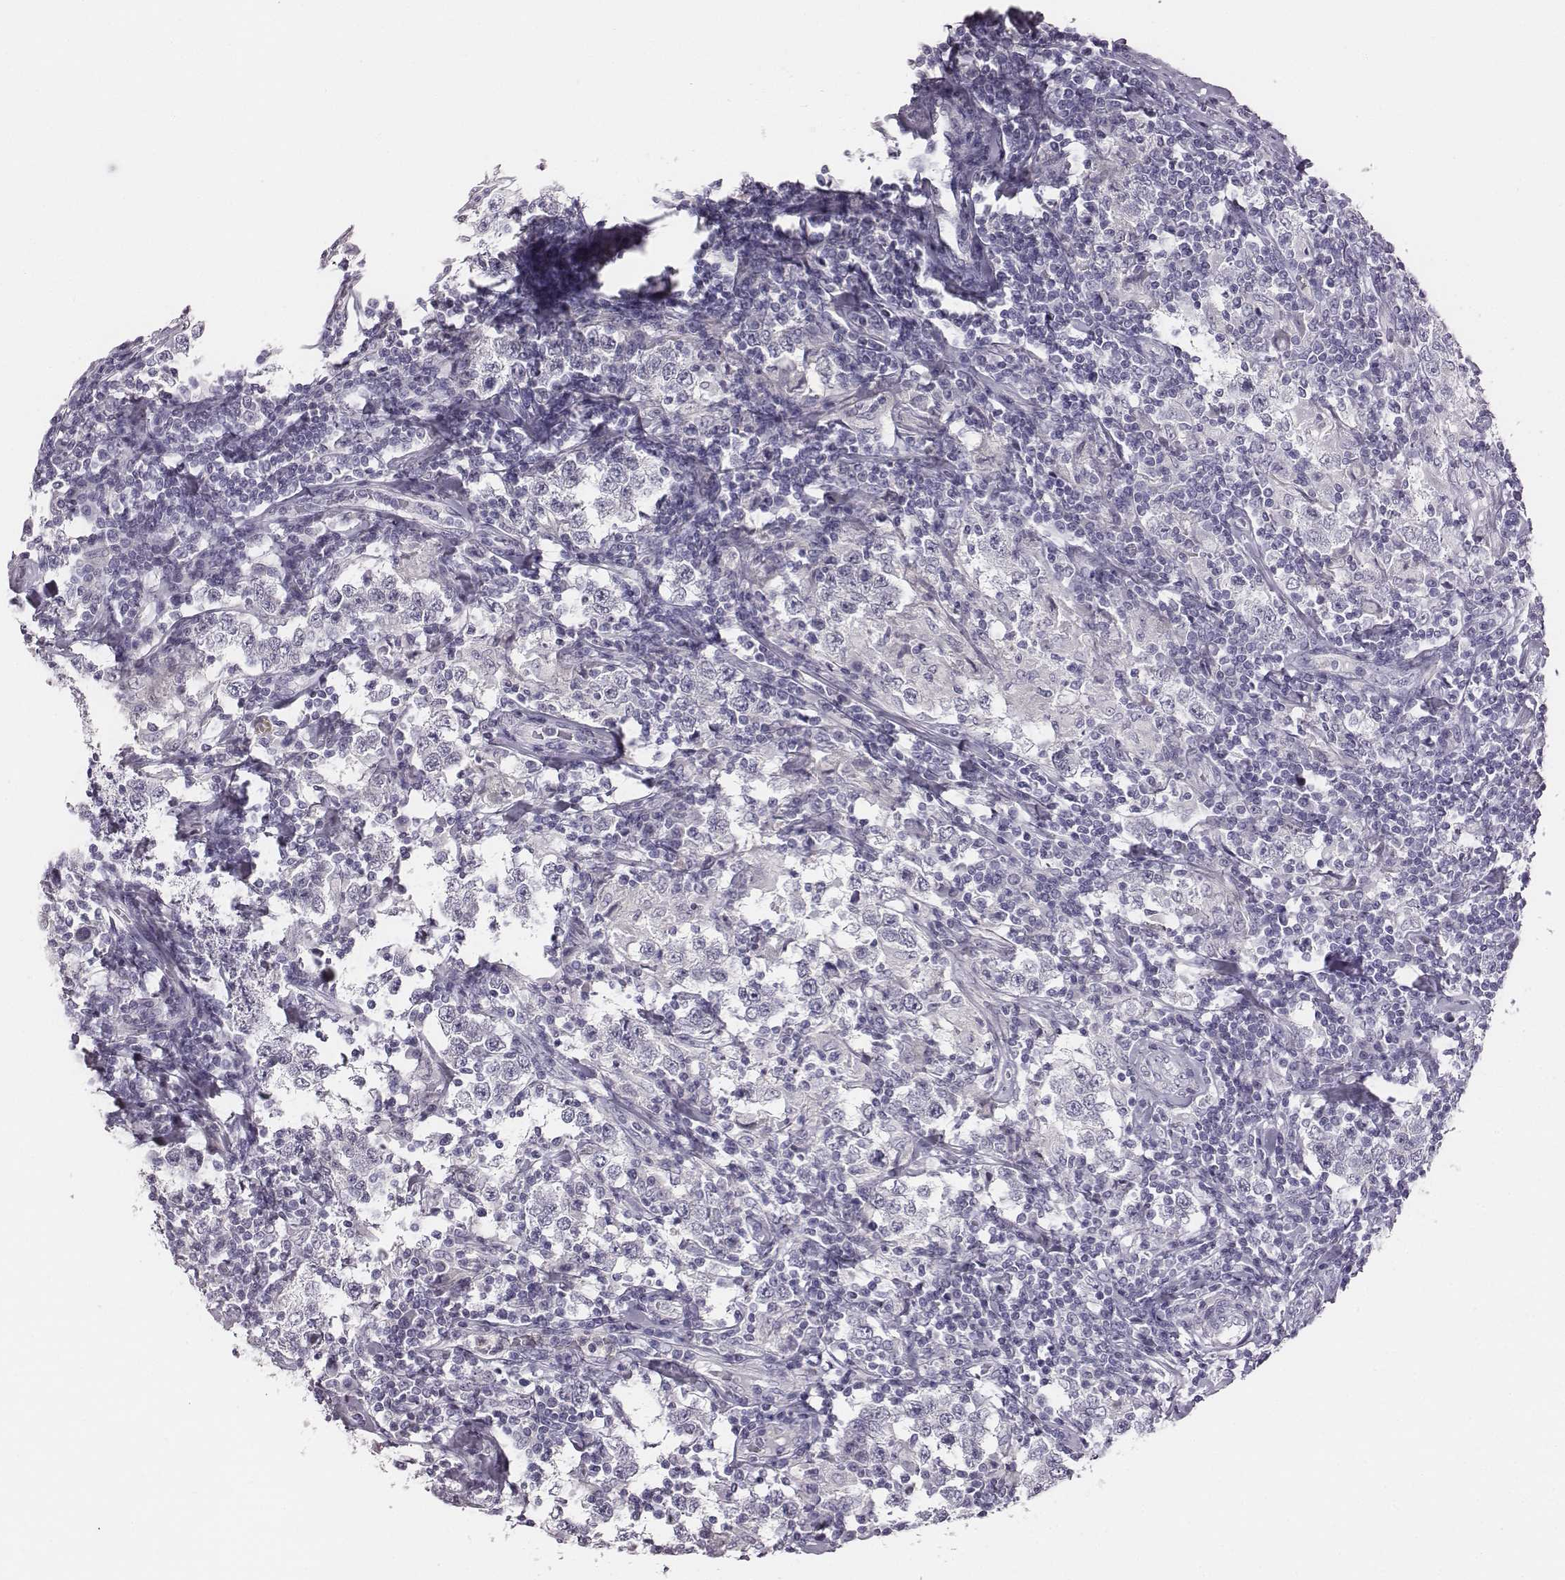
{"staining": {"intensity": "negative", "quantity": "none", "location": "none"}, "tissue": "testis cancer", "cell_type": "Tumor cells", "image_type": "cancer", "snomed": [{"axis": "morphology", "description": "Seminoma, NOS"}, {"axis": "morphology", "description": "Carcinoma, Embryonal, NOS"}, {"axis": "topography", "description": "Testis"}], "caption": "Testis cancer (seminoma) was stained to show a protein in brown. There is no significant expression in tumor cells. (DAB immunohistochemistry (IHC), high magnification).", "gene": "ADAM7", "patient": {"sex": "male", "age": 41}}